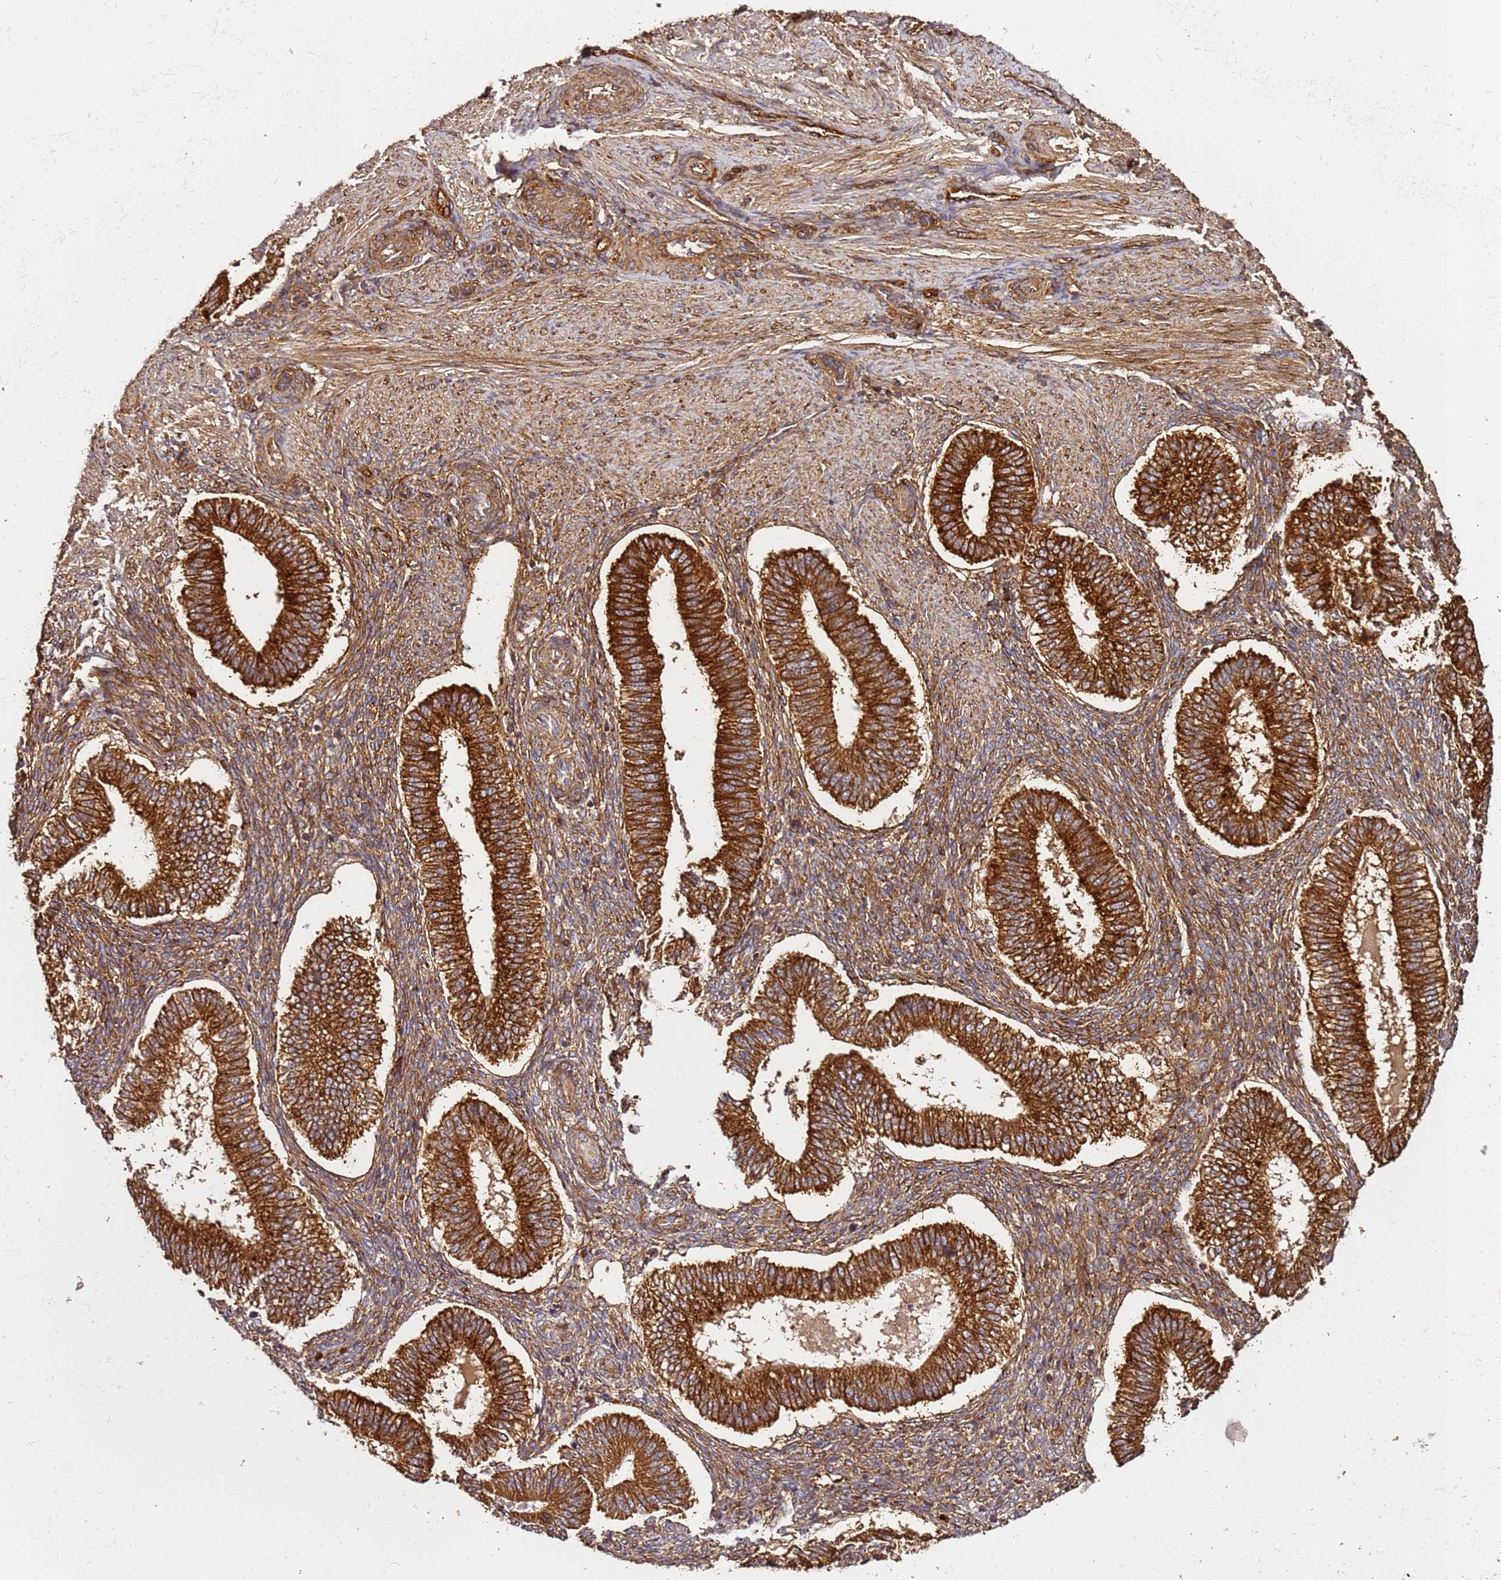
{"staining": {"intensity": "moderate", "quantity": ">75%", "location": "cytoplasmic/membranous"}, "tissue": "endometrium", "cell_type": "Cells in endometrial stroma", "image_type": "normal", "snomed": [{"axis": "morphology", "description": "Normal tissue, NOS"}, {"axis": "topography", "description": "Endometrium"}], "caption": "Protein staining shows moderate cytoplasmic/membranous expression in approximately >75% of cells in endometrial stroma in normal endometrium. The staining is performed using DAB (3,3'-diaminobenzidine) brown chromogen to label protein expression. The nuclei are counter-stained blue using hematoxylin.", "gene": "DVL3", "patient": {"sex": "female", "age": 25}}